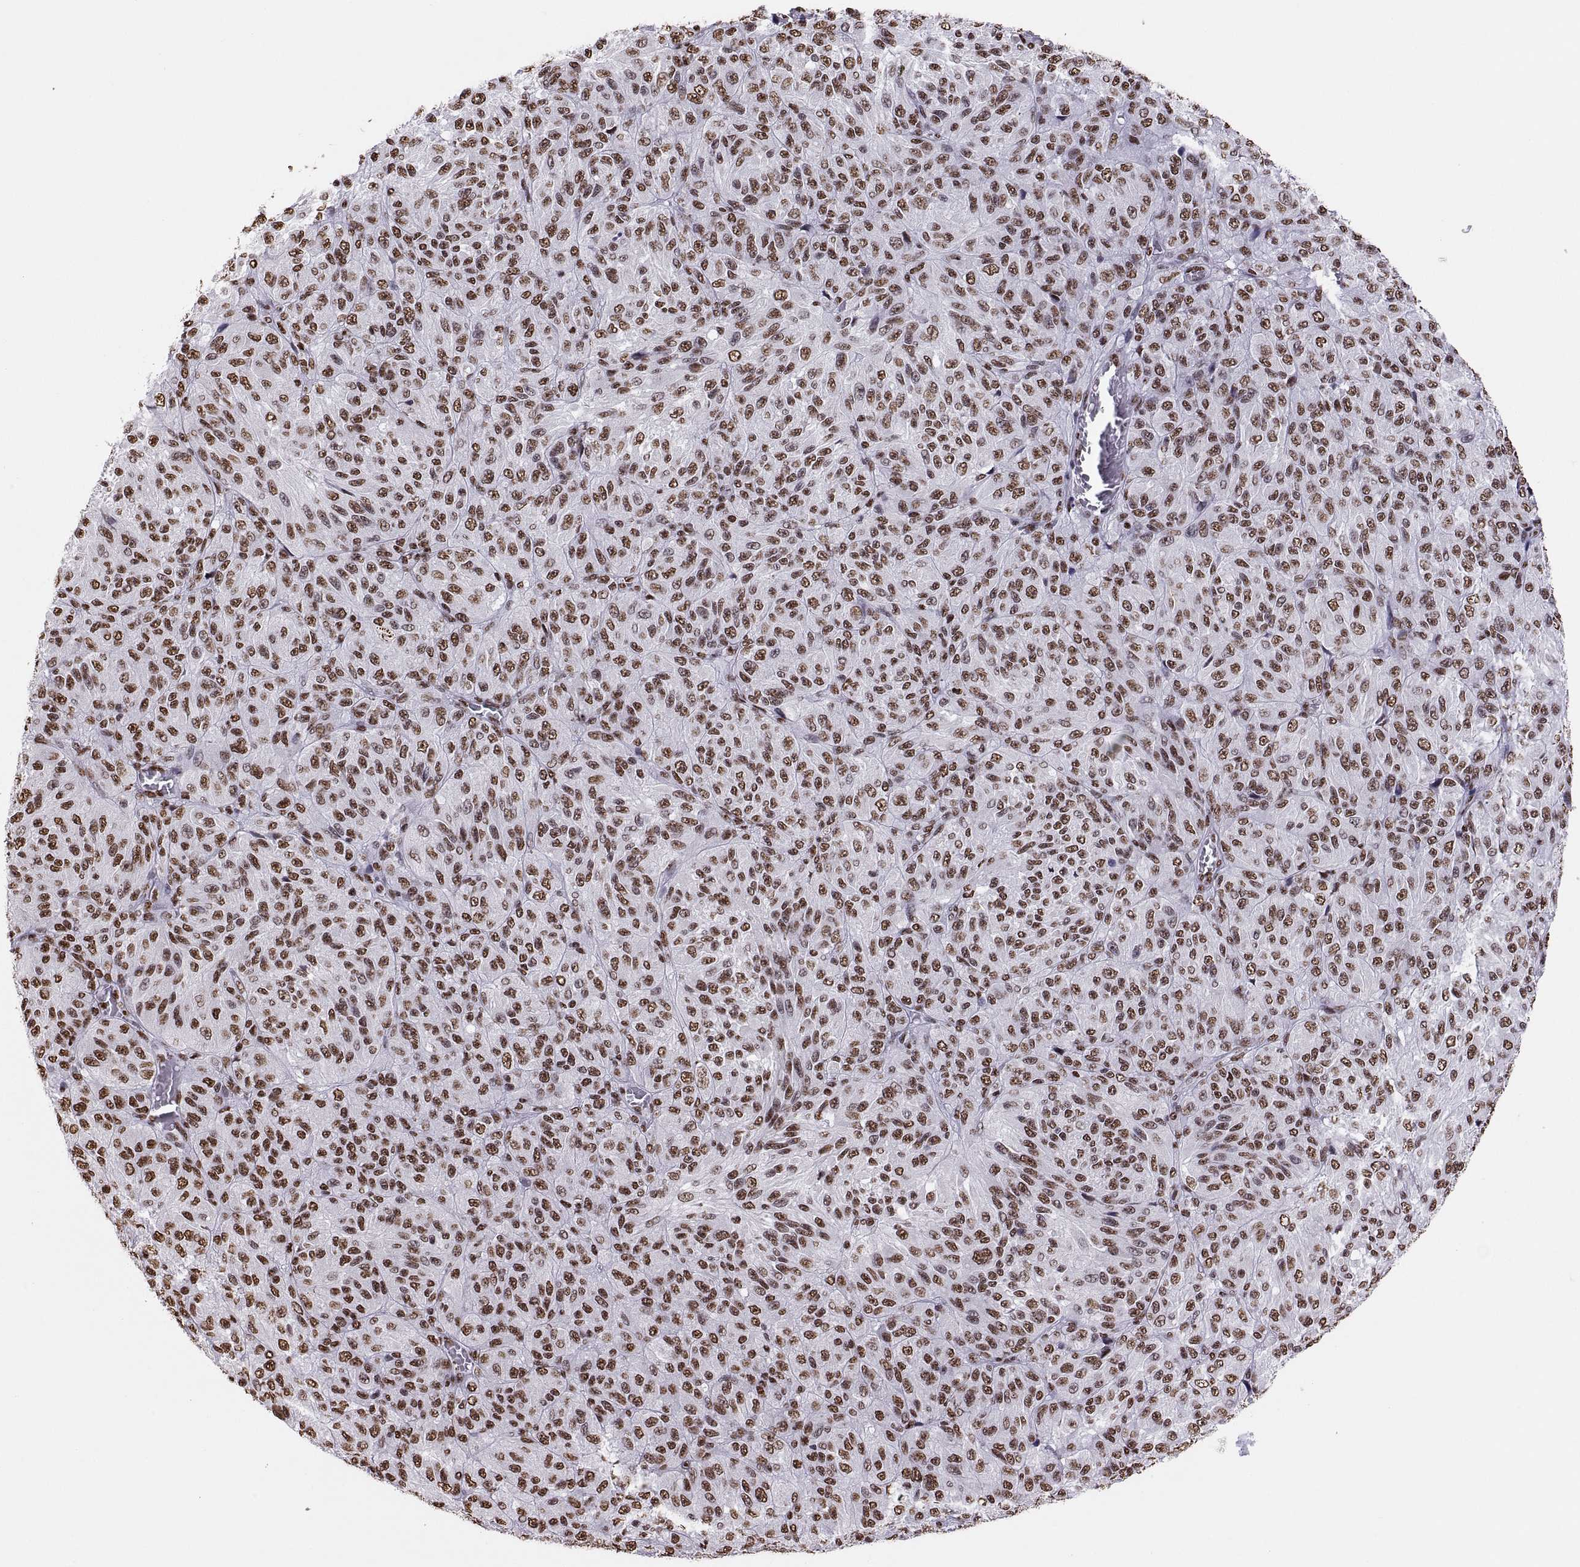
{"staining": {"intensity": "strong", "quantity": "25%-75%", "location": "nuclear"}, "tissue": "melanoma", "cell_type": "Tumor cells", "image_type": "cancer", "snomed": [{"axis": "morphology", "description": "Malignant melanoma, Metastatic site"}, {"axis": "topography", "description": "Brain"}], "caption": "Protein staining of melanoma tissue demonstrates strong nuclear staining in approximately 25%-75% of tumor cells. (DAB IHC with brightfield microscopy, high magnification).", "gene": "SNAI1", "patient": {"sex": "female", "age": 56}}